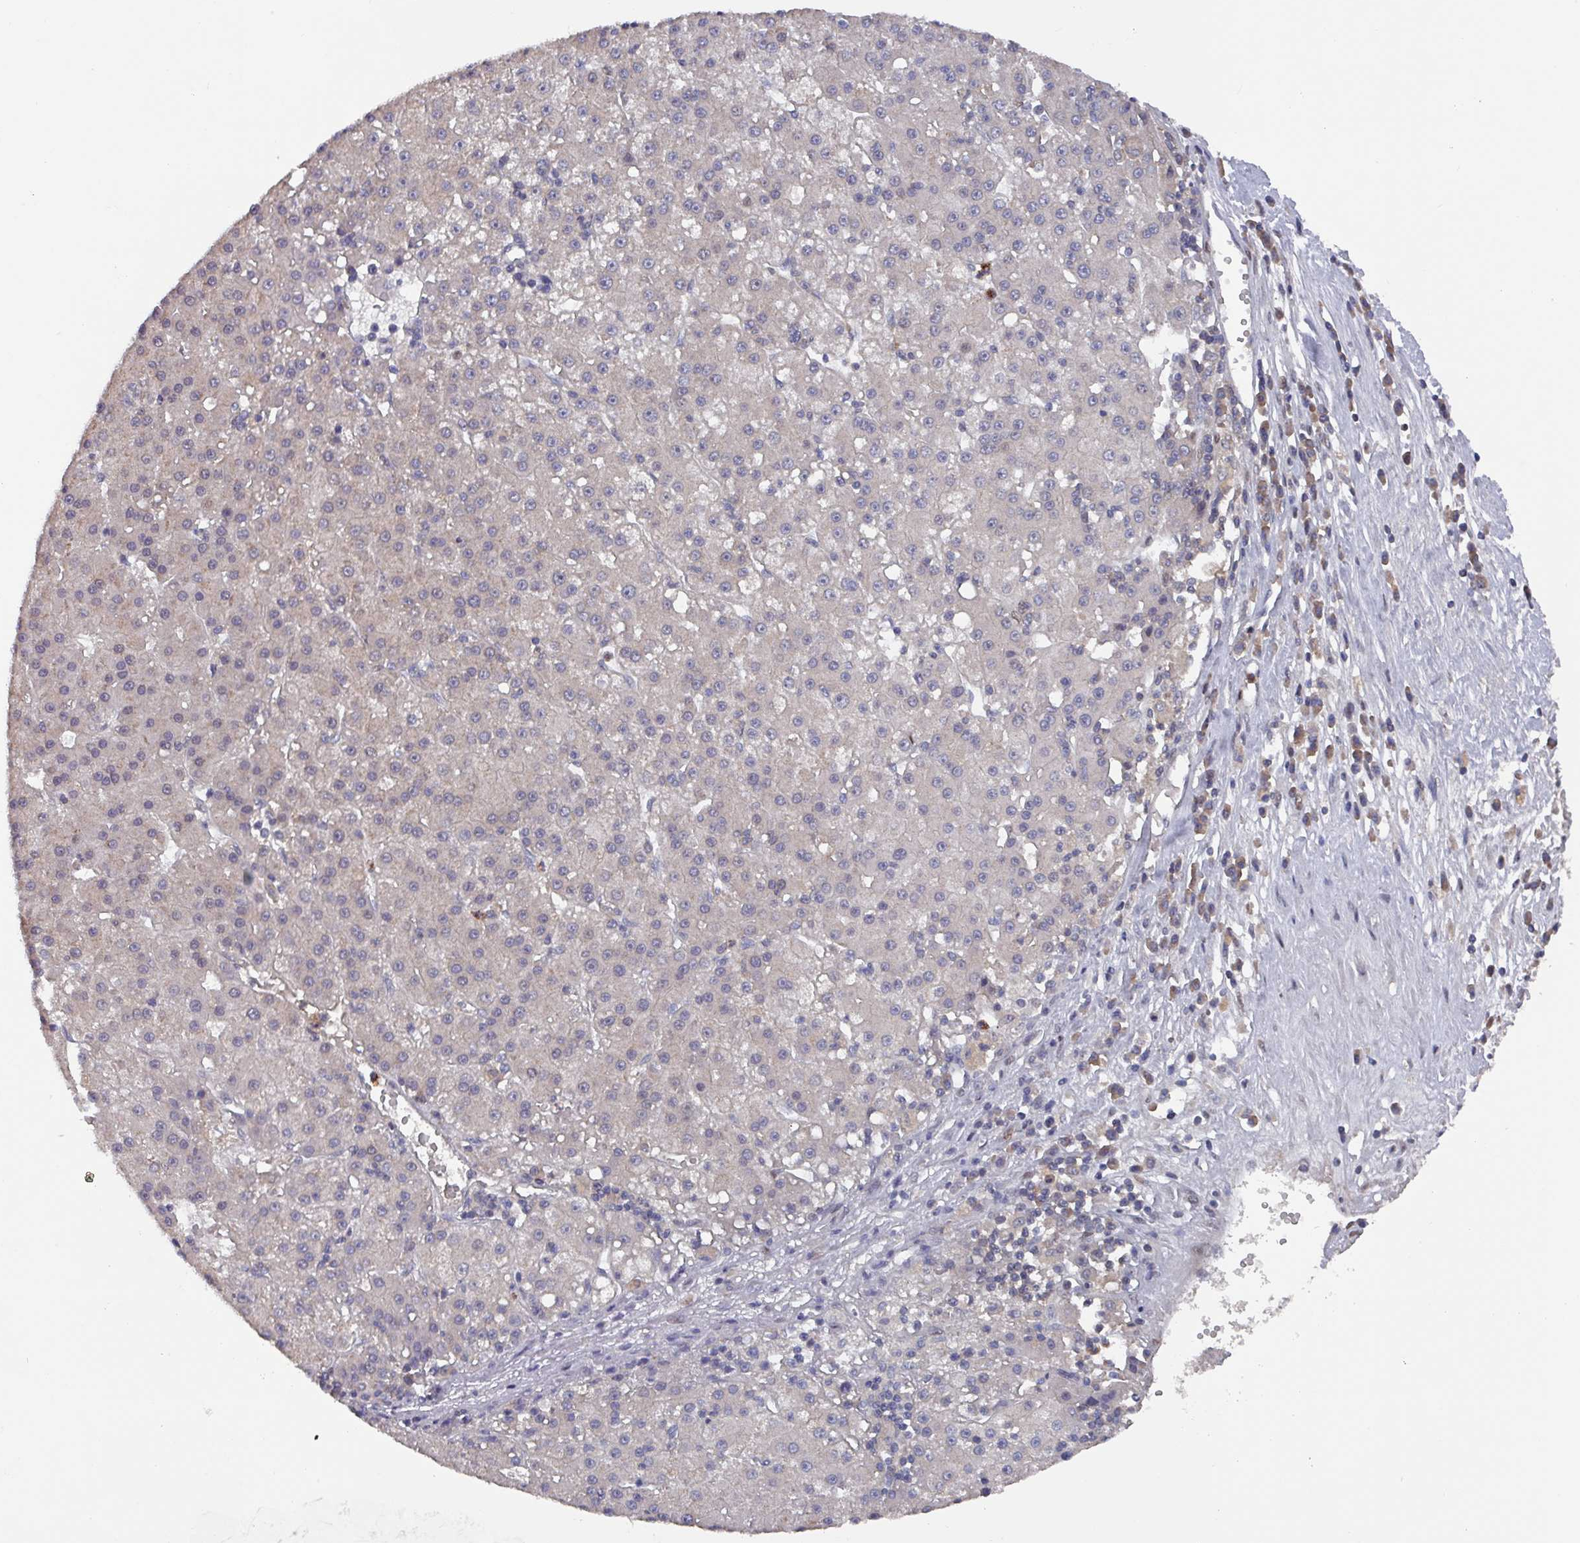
{"staining": {"intensity": "negative", "quantity": "none", "location": "none"}, "tissue": "liver cancer", "cell_type": "Tumor cells", "image_type": "cancer", "snomed": [{"axis": "morphology", "description": "Carcinoma, Hepatocellular, NOS"}, {"axis": "topography", "description": "Liver"}], "caption": "Hepatocellular carcinoma (liver) was stained to show a protein in brown. There is no significant staining in tumor cells.", "gene": "PRRX1", "patient": {"sex": "male", "age": 76}}